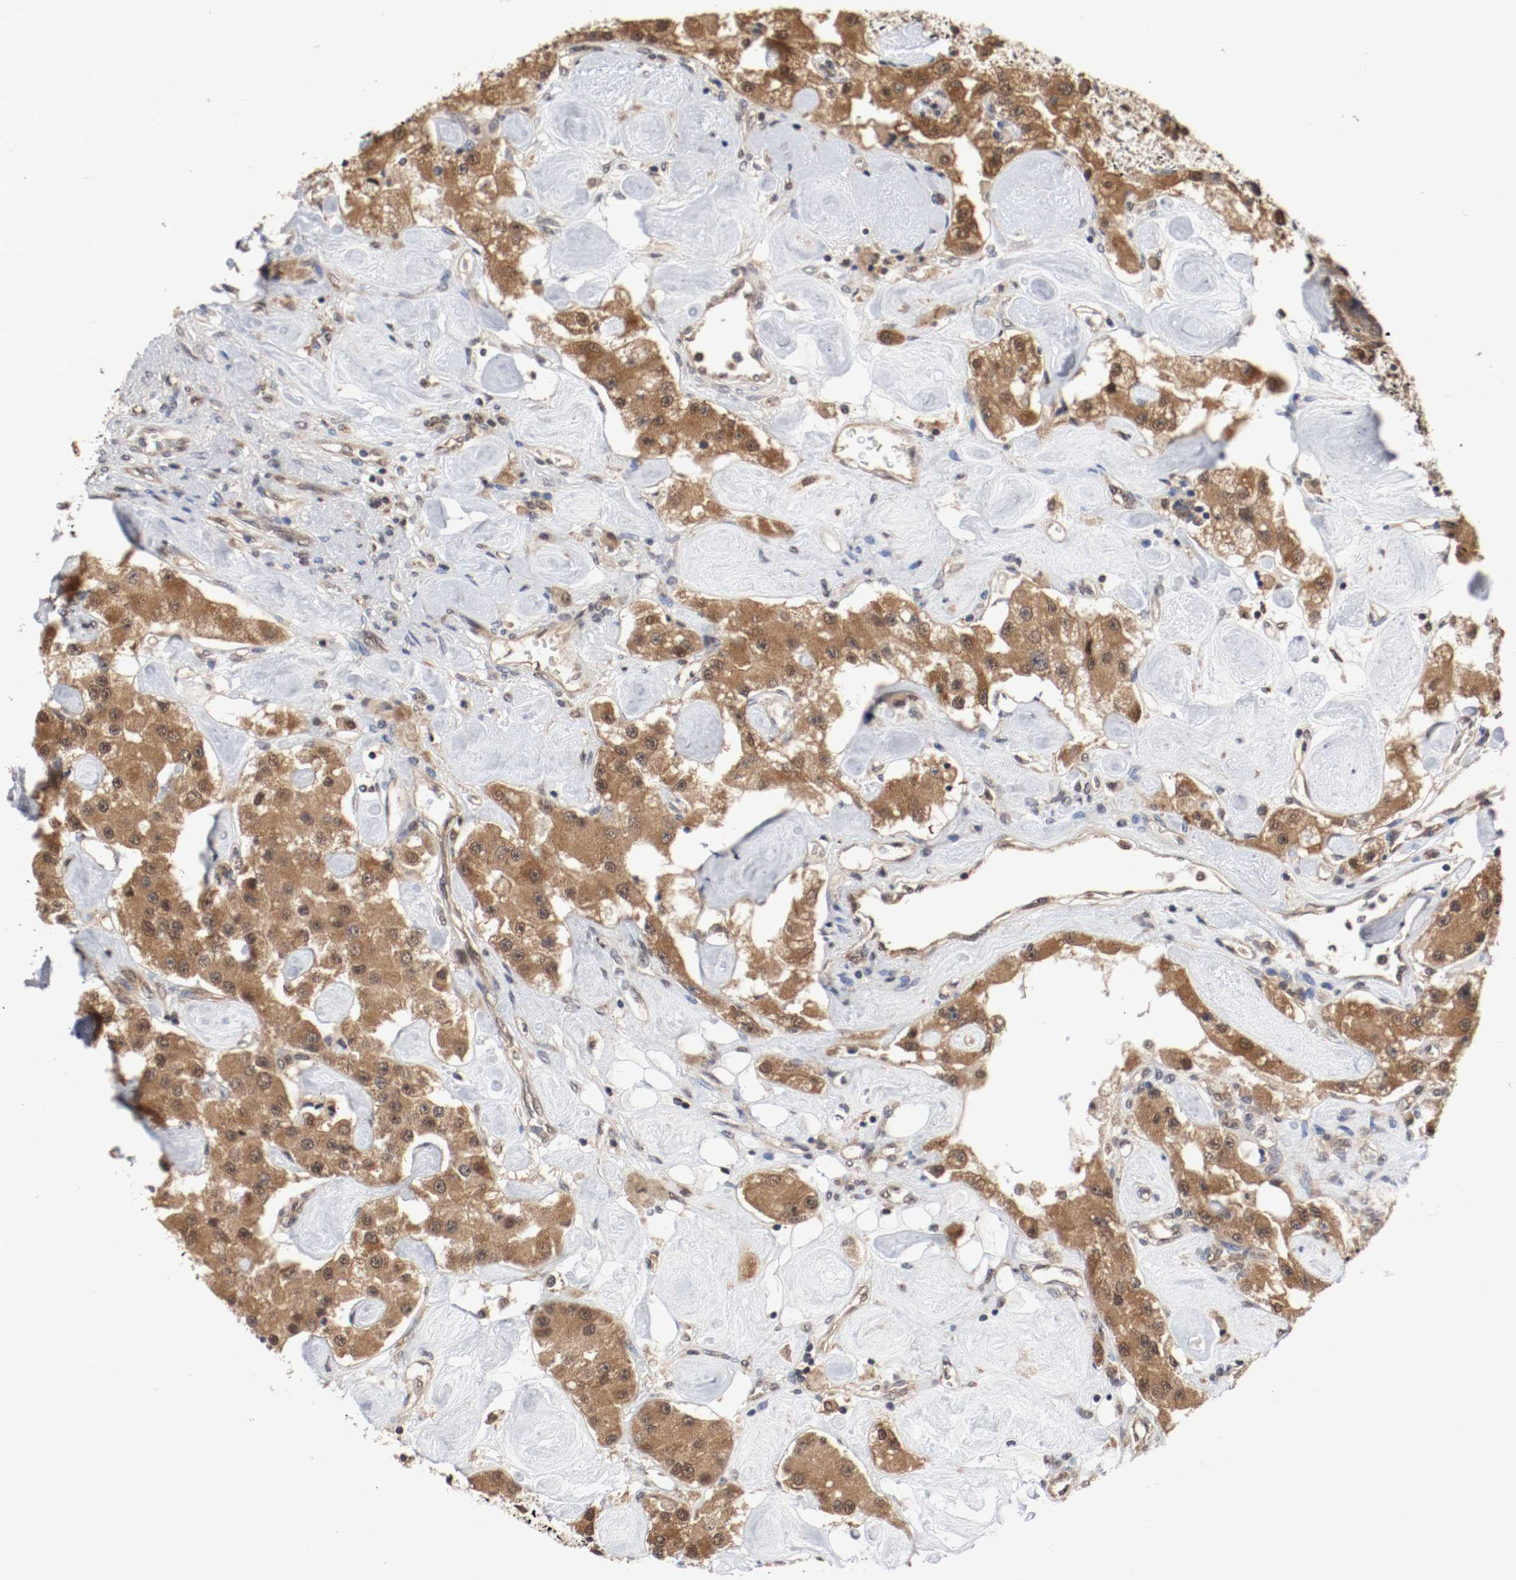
{"staining": {"intensity": "moderate", "quantity": ">75%", "location": "cytoplasmic/membranous,nuclear"}, "tissue": "carcinoid", "cell_type": "Tumor cells", "image_type": "cancer", "snomed": [{"axis": "morphology", "description": "Carcinoid, malignant, NOS"}, {"axis": "topography", "description": "Pancreas"}], "caption": "Immunohistochemical staining of human malignant carcinoid reveals medium levels of moderate cytoplasmic/membranous and nuclear positivity in approximately >75% of tumor cells. (DAB (3,3'-diaminobenzidine) IHC with brightfield microscopy, high magnification).", "gene": "AFG3L2", "patient": {"sex": "male", "age": 41}}